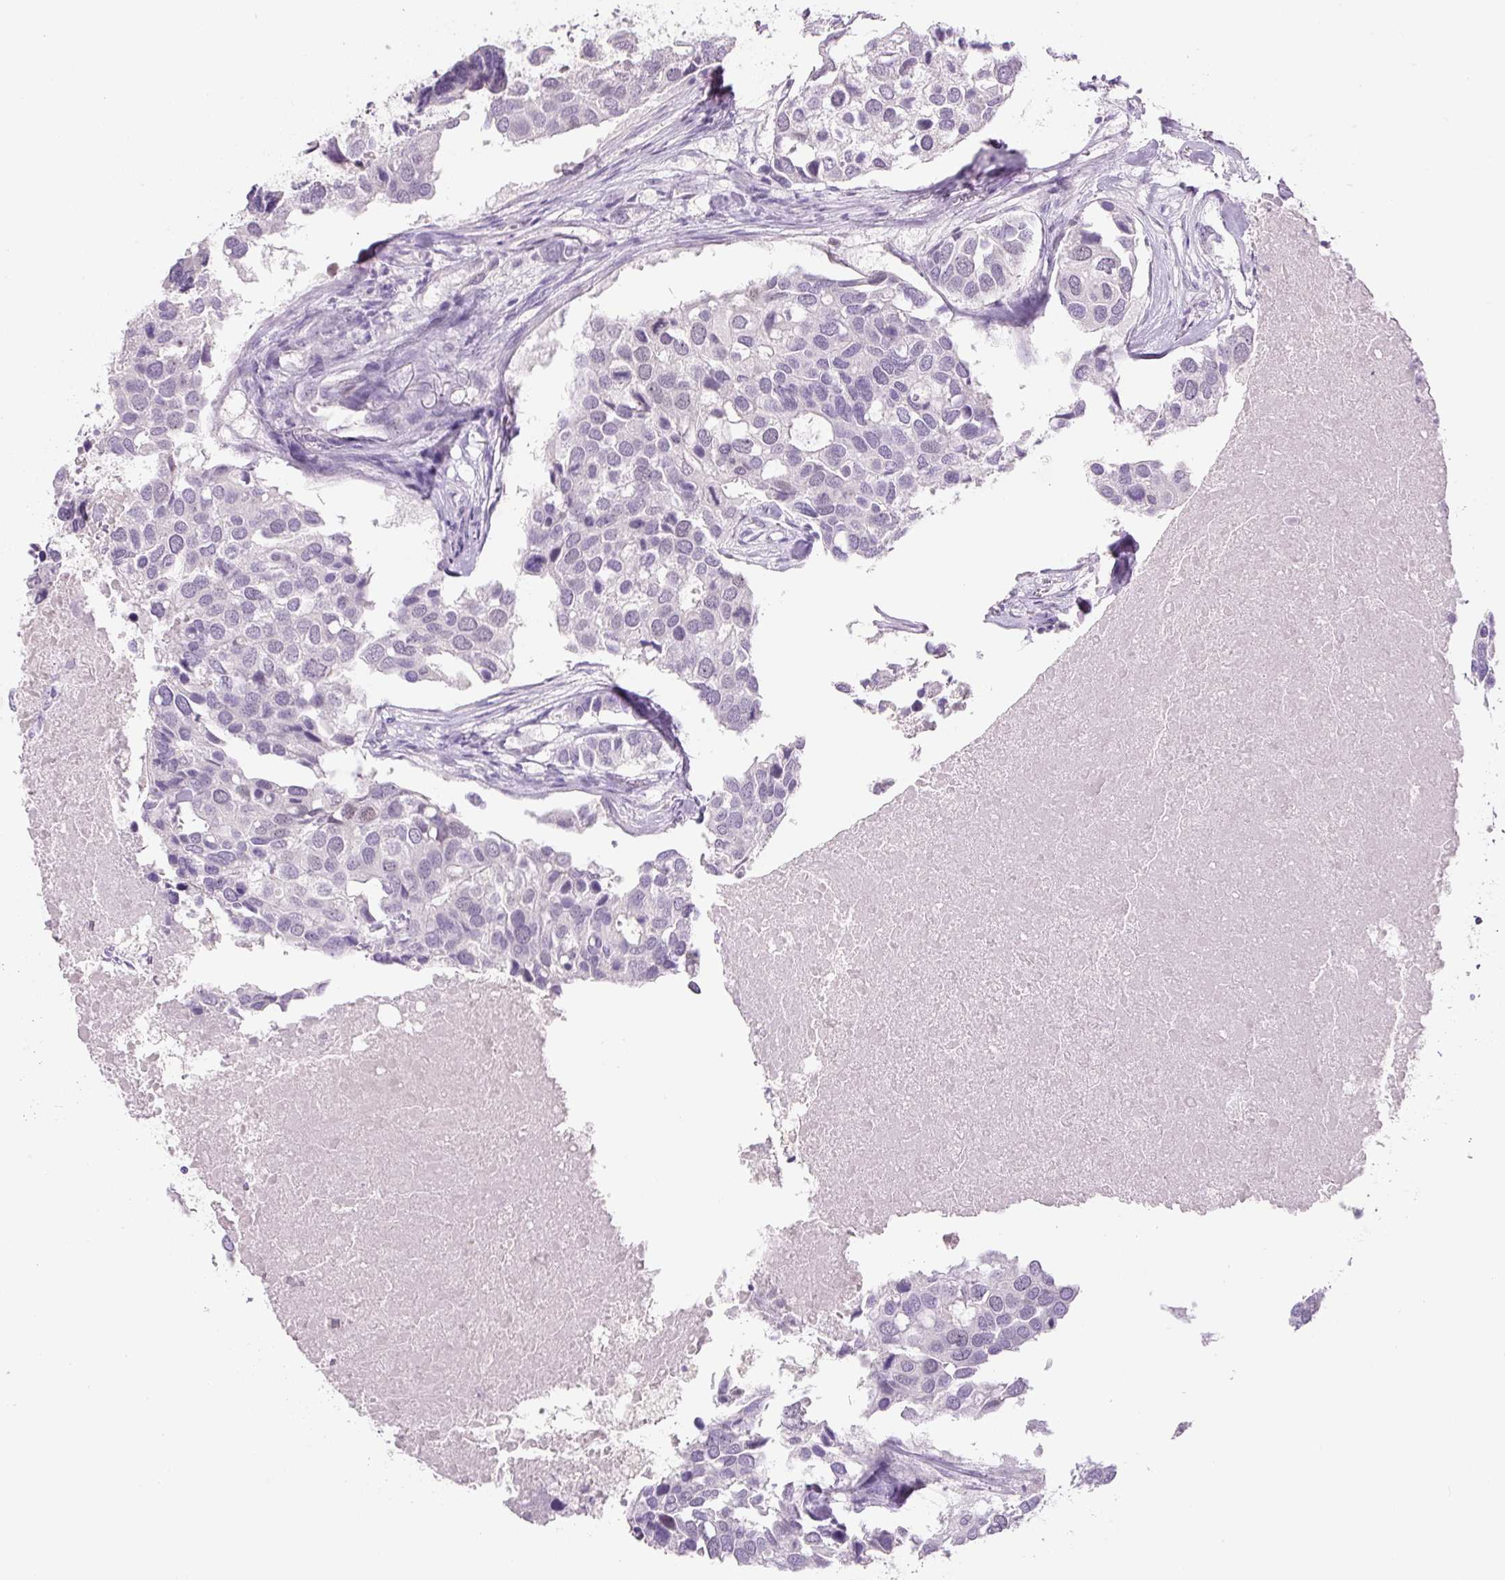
{"staining": {"intensity": "negative", "quantity": "none", "location": "none"}, "tissue": "breast cancer", "cell_type": "Tumor cells", "image_type": "cancer", "snomed": [{"axis": "morphology", "description": "Duct carcinoma"}, {"axis": "topography", "description": "Breast"}], "caption": "The image reveals no significant positivity in tumor cells of intraductal carcinoma (breast).", "gene": "SIX1", "patient": {"sex": "female", "age": 83}}